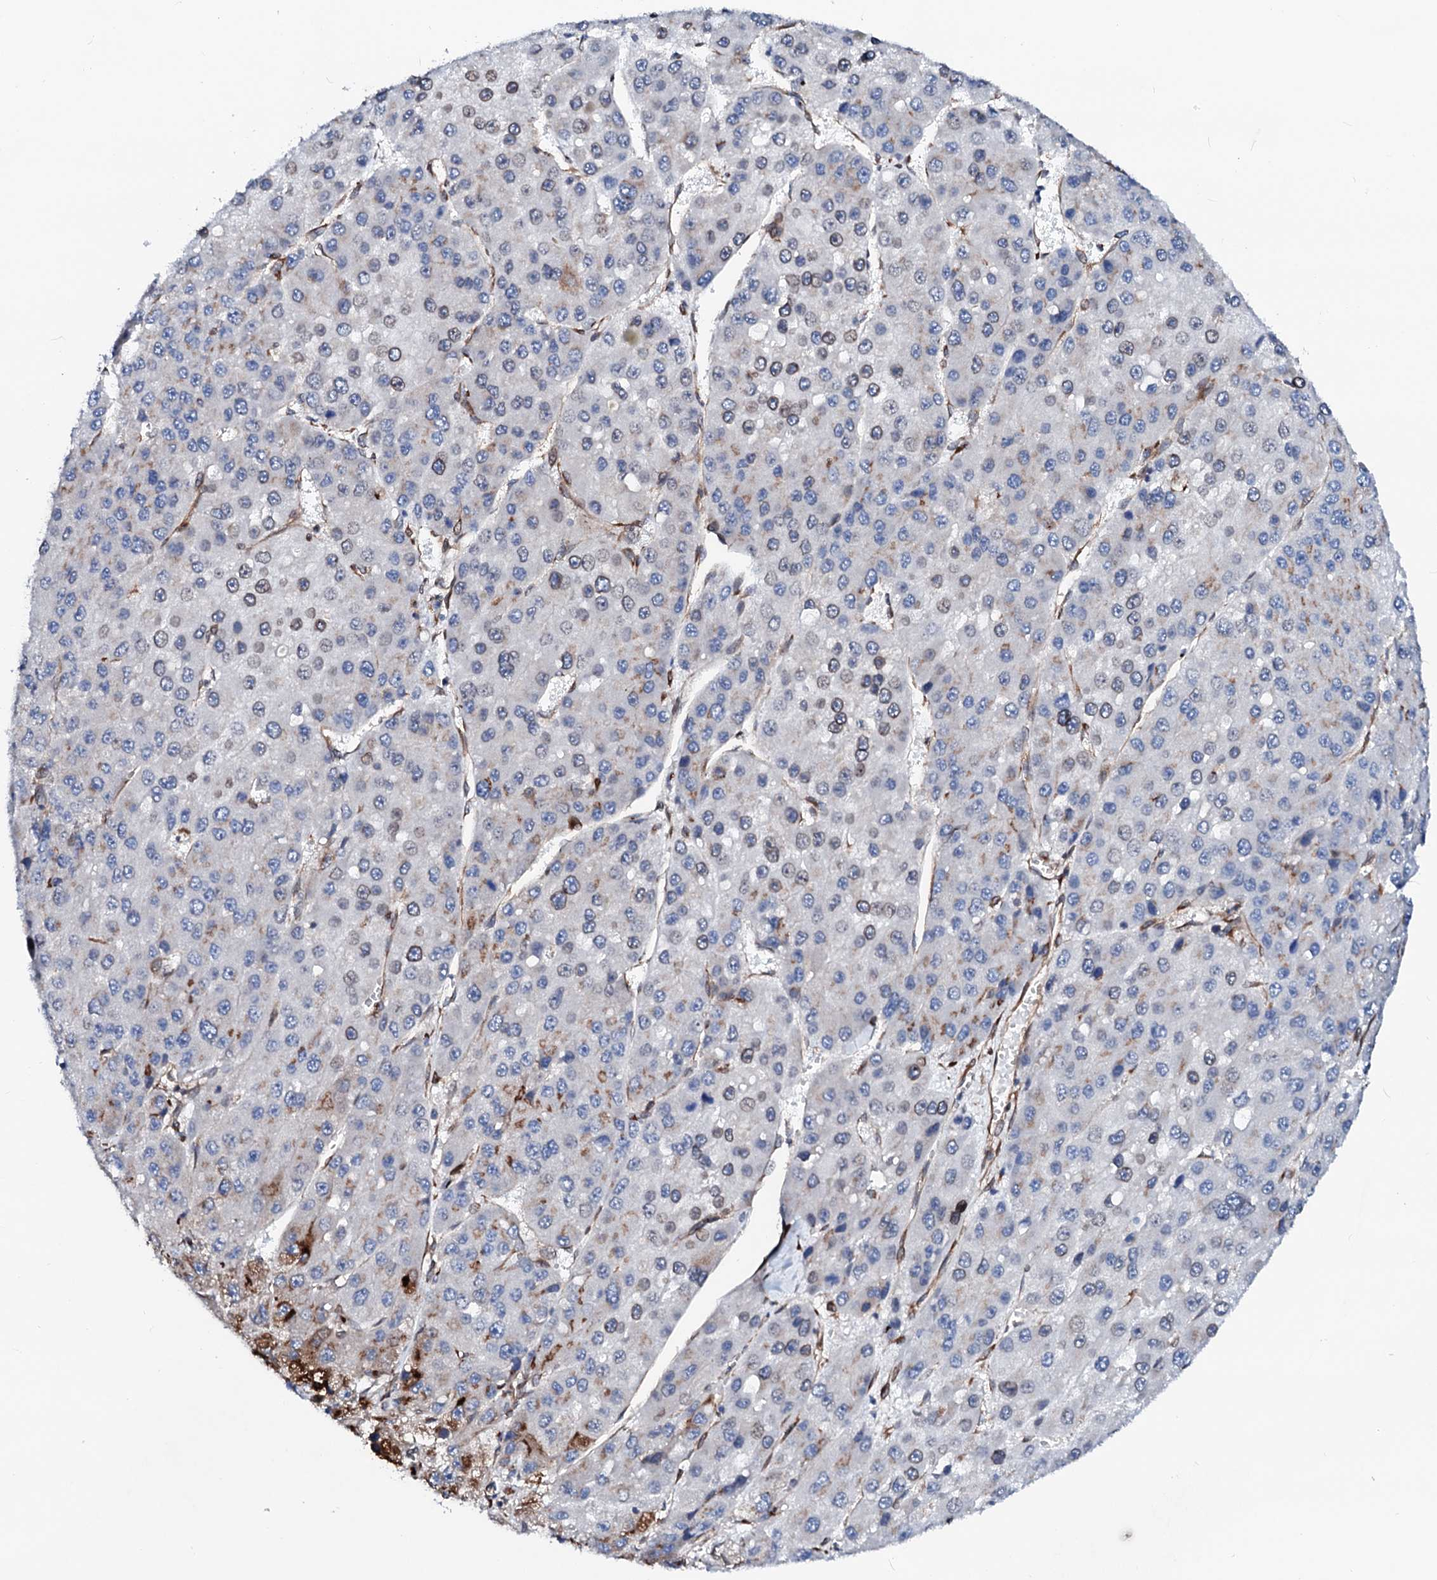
{"staining": {"intensity": "moderate", "quantity": "<25%", "location": "cytoplasmic/membranous"}, "tissue": "liver cancer", "cell_type": "Tumor cells", "image_type": "cancer", "snomed": [{"axis": "morphology", "description": "Carcinoma, Hepatocellular, NOS"}, {"axis": "topography", "description": "Liver"}], "caption": "There is low levels of moderate cytoplasmic/membranous expression in tumor cells of liver hepatocellular carcinoma, as demonstrated by immunohistochemical staining (brown color).", "gene": "TMCO3", "patient": {"sex": "female", "age": 73}}